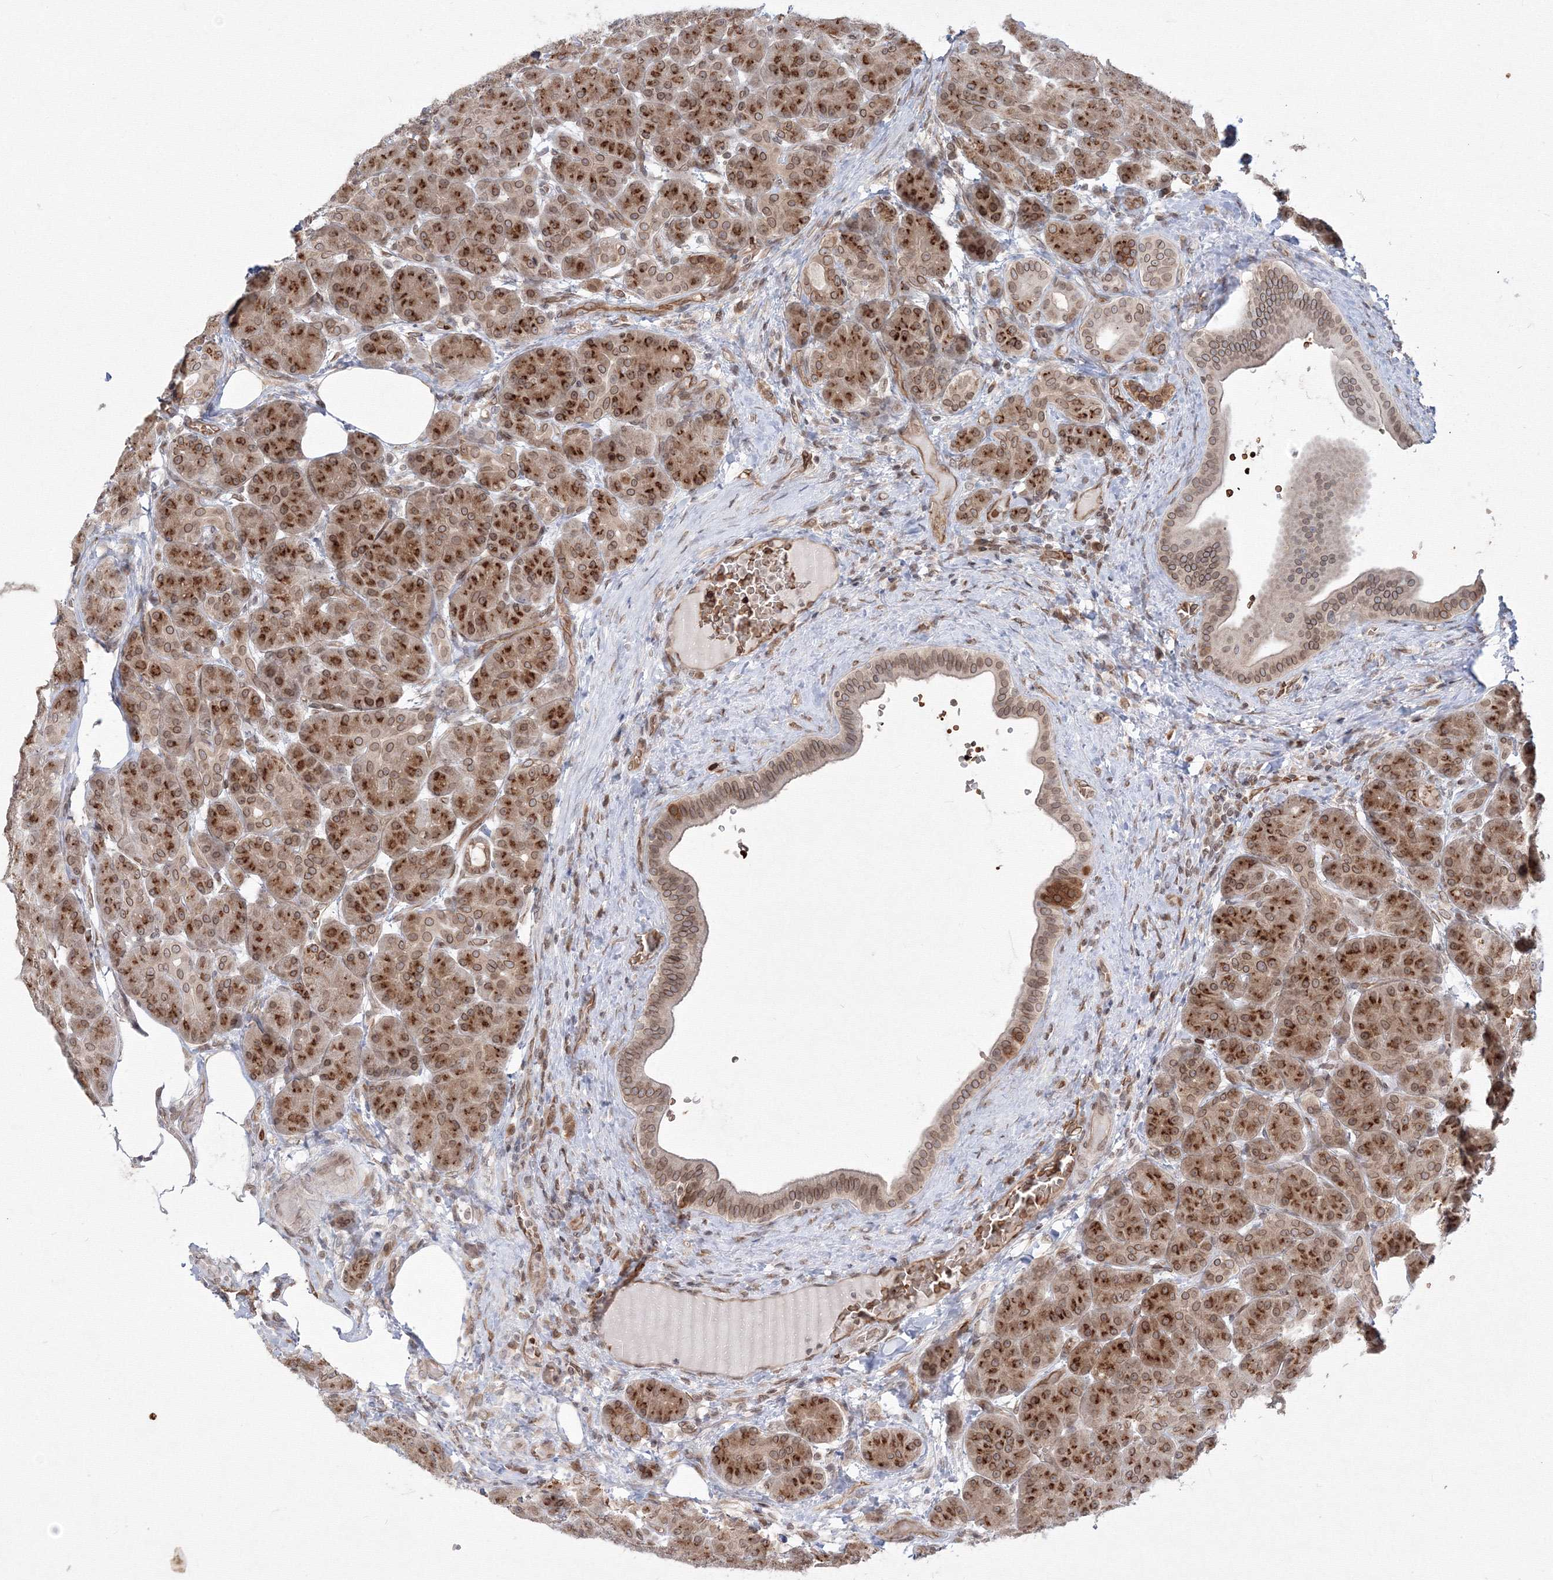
{"staining": {"intensity": "strong", "quantity": ">75%", "location": "cytoplasmic/membranous,nuclear"}, "tissue": "pancreas", "cell_type": "Exocrine glandular cells", "image_type": "normal", "snomed": [{"axis": "morphology", "description": "Normal tissue, NOS"}, {"axis": "topography", "description": "Pancreas"}], "caption": "A high-resolution micrograph shows immunohistochemistry (IHC) staining of benign pancreas, which shows strong cytoplasmic/membranous,nuclear expression in approximately >75% of exocrine glandular cells. (DAB IHC, brown staining for protein, blue staining for nuclei).", "gene": "DNAJB2", "patient": {"sex": "male", "age": 63}}